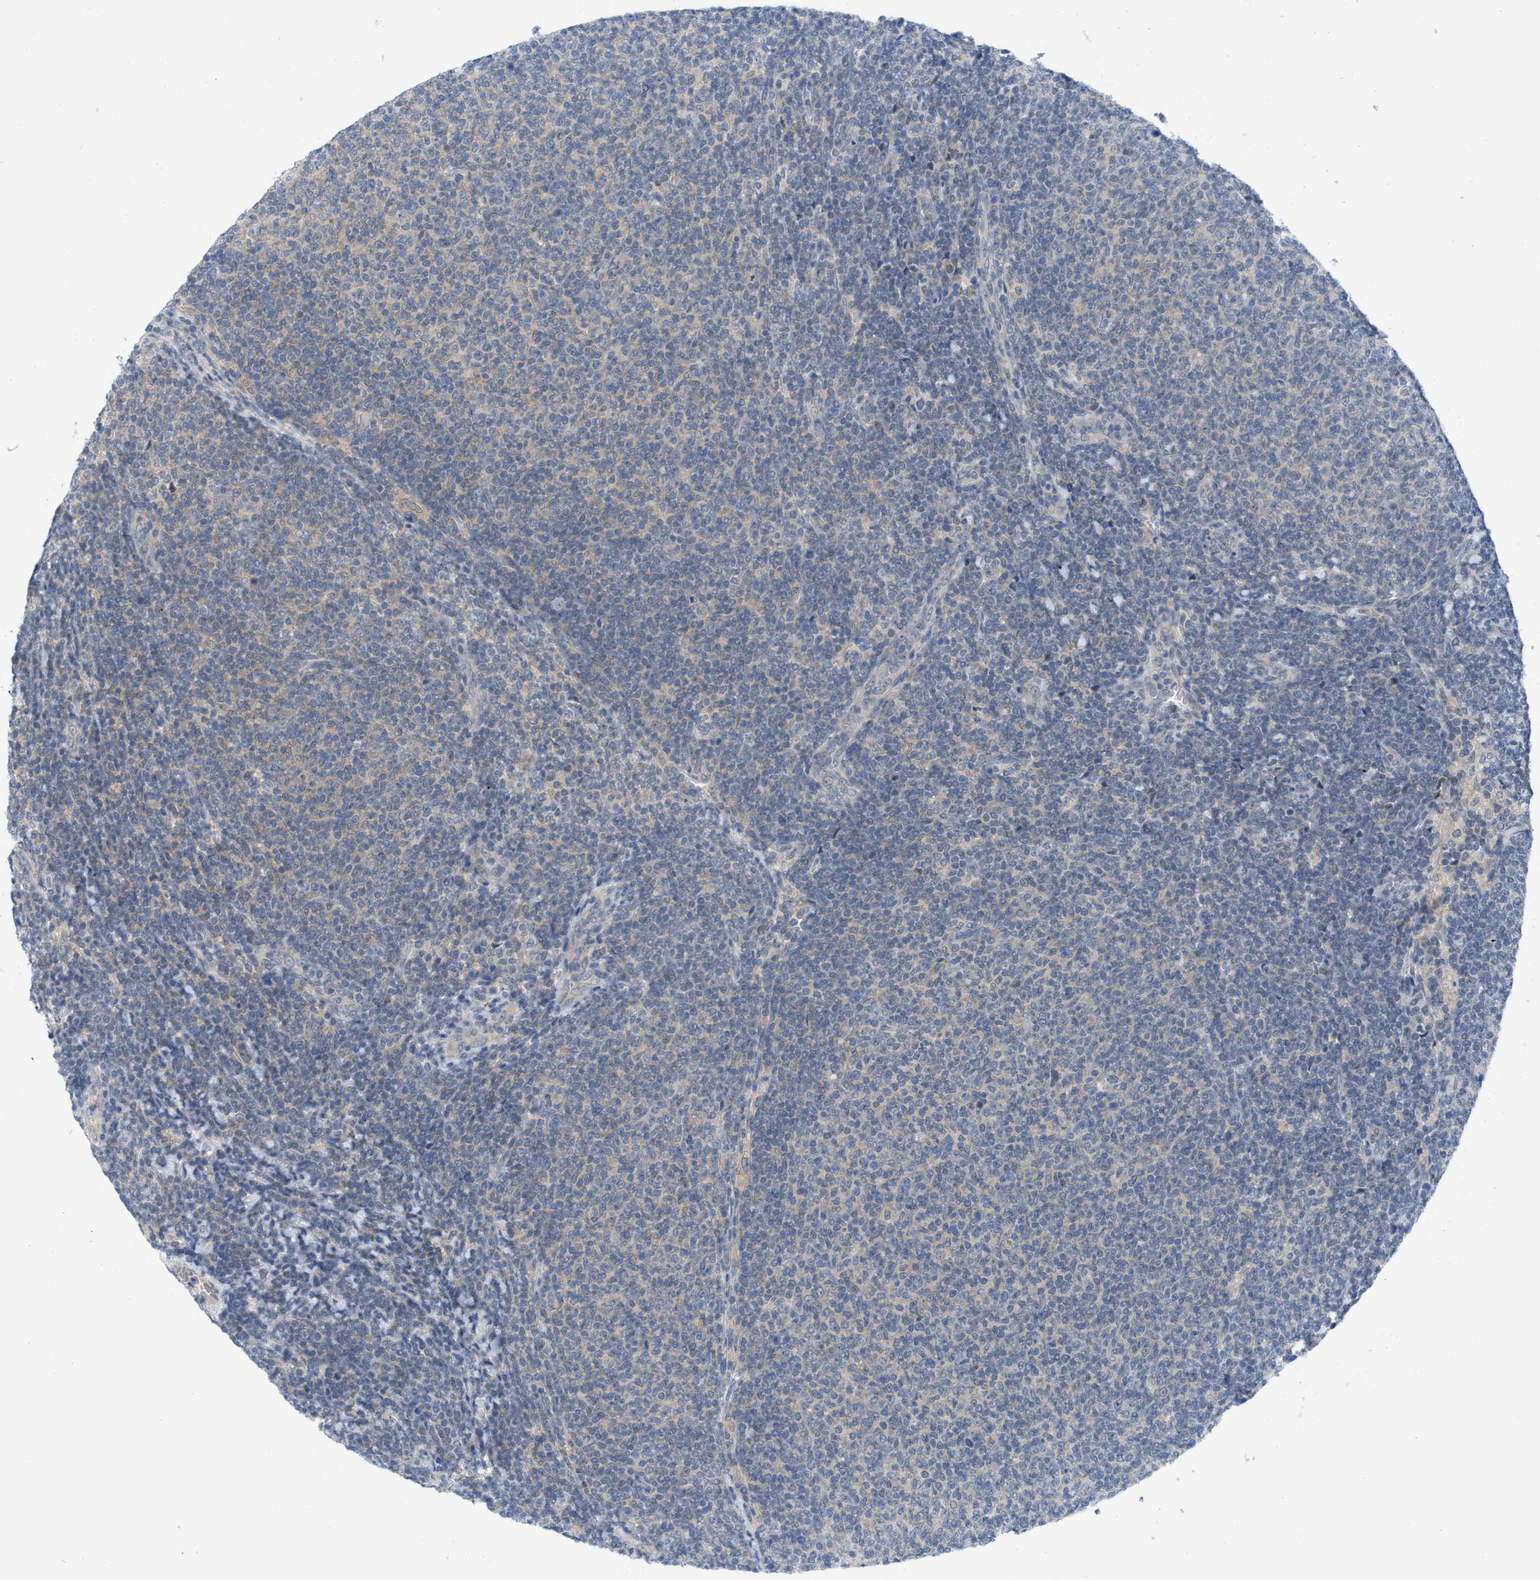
{"staining": {"intensity": "weak", "quantity": "<25%", "location": "cytoplasmic/membranous"}, "tissue": "lymphoma", "cell_type": "Tumor cells", "image_type": "cancer", "snomed": [{"axis": "morphology", "description": "Malignant lymphoma, non-Hodgkin's type, Low grade"}, {"axis": "topography", "description": "Lymph node"}], "caption": "Lymphoma was stained to show a protein in brown. There is no significant positivity in tumor cells. Brightfield microscopy of immunohistochemistry (IHC) stained with DAB (3,3'-diaminobenzidine) (brown) and hematoxylin (blue), captured at high magnification.", "gene": "WIPI2", "patient": {"sex": "male", "age": 66}}